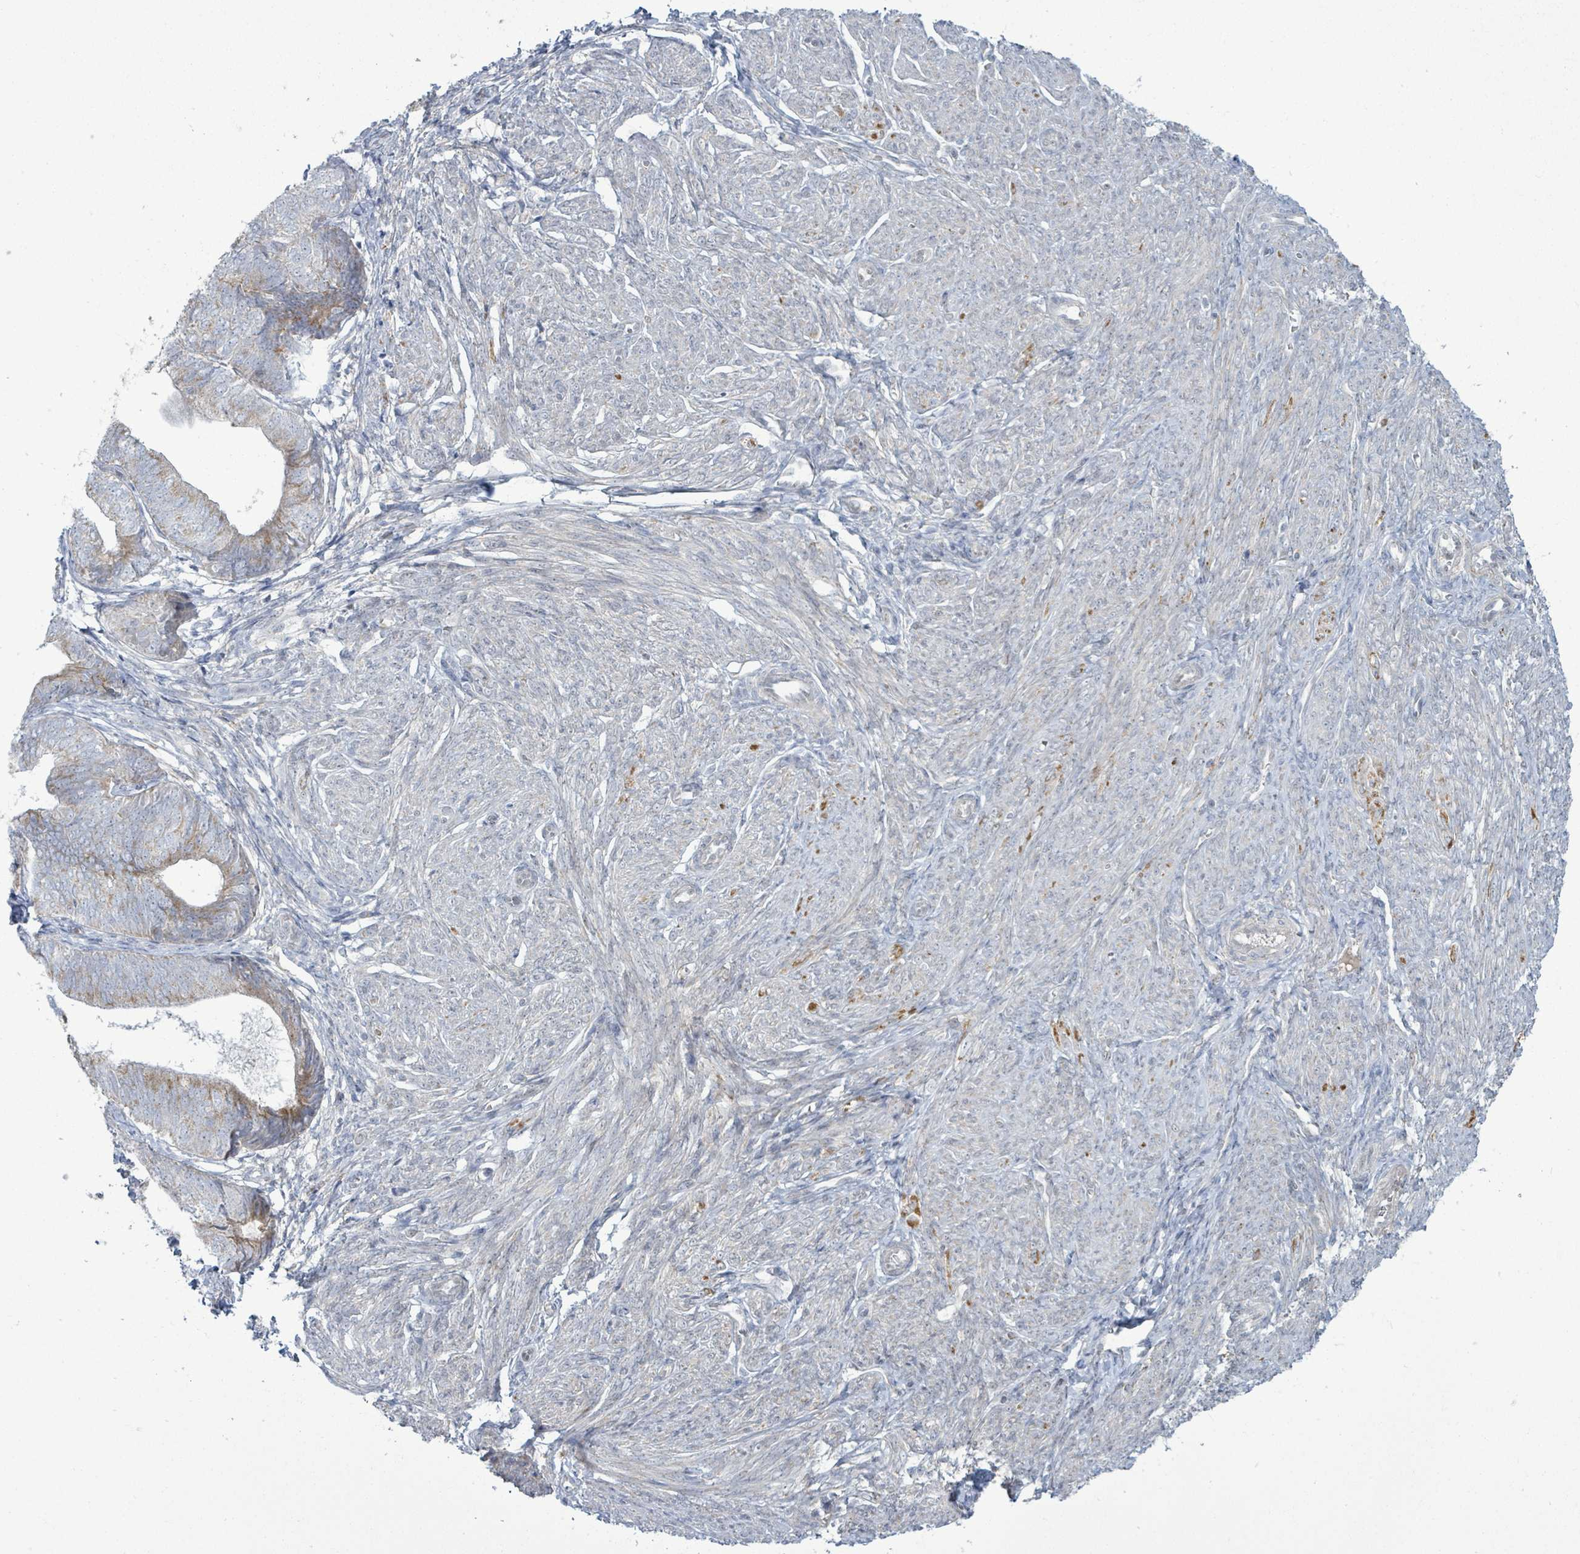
{"staining": {"intensity": "moderate", "quantity": "<25%", "location": "cytoplasmic/membranous"}, "tissue": "endometrial cancer", "cell_type": "Tumor cells", "image_type": "cancer", "snomed": [{"axis": "morphology", "description": "Adenocarcinoma, NOS"}, {"axis": "topography", "description": "Endometrium"}], "caption": "Protein expression analysis of adenocarcinoma (endometrial) exhibits moderate cytoplasmic/membranous positivity in about <25% of tumor cells.", "gene": "ZFPM1", "patient": {"sex": "female", "age": 87}}